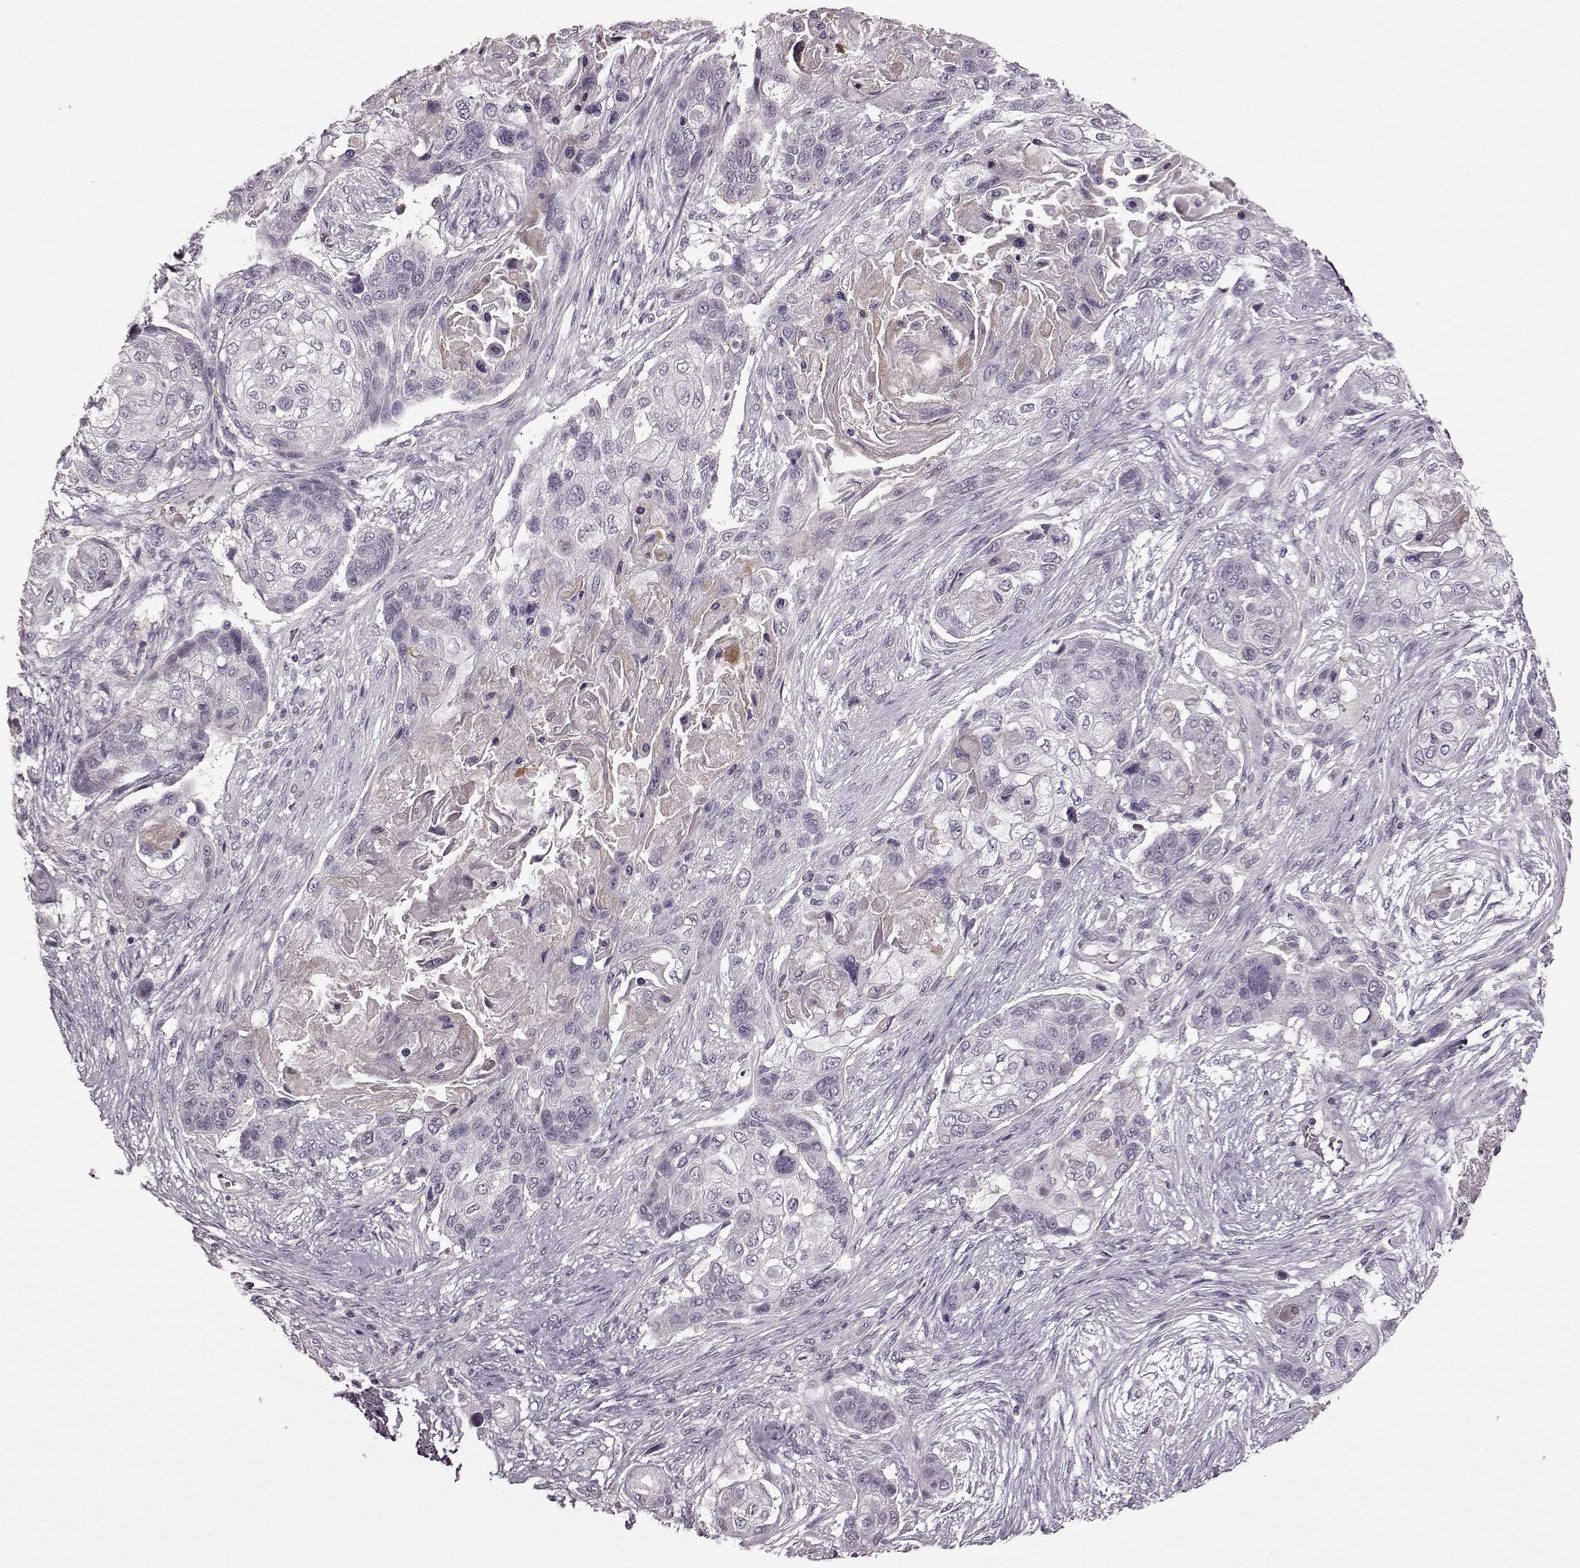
{"staining": {"intensity": "negative", "quantity": "none", "location": "none"}, "tissue": "lung cancer", "cell_type": "Tumor cells", "image_type": "cancer", "snomed": [{"axis": "morphology", "description": "Squamous cell carcinoma, NOS"}, {"axis": "topography", "description": "Lung"}], "caption": "An immunohistochemistry photomicrograph of lung cancer (squamous cell carcinoma) is shown. There is no staining in tumor cells of lung cancer (squamous cell carcinoma). The staining was performed using DAB (3,3'-diaminobenzidine) to visualize the protein expression in brown, while the nuclei were stained in blue with hematoxylin (Magnification: 20x).", "gene": "CNGA3", "patient": {"sex": "male", "age": 69}}